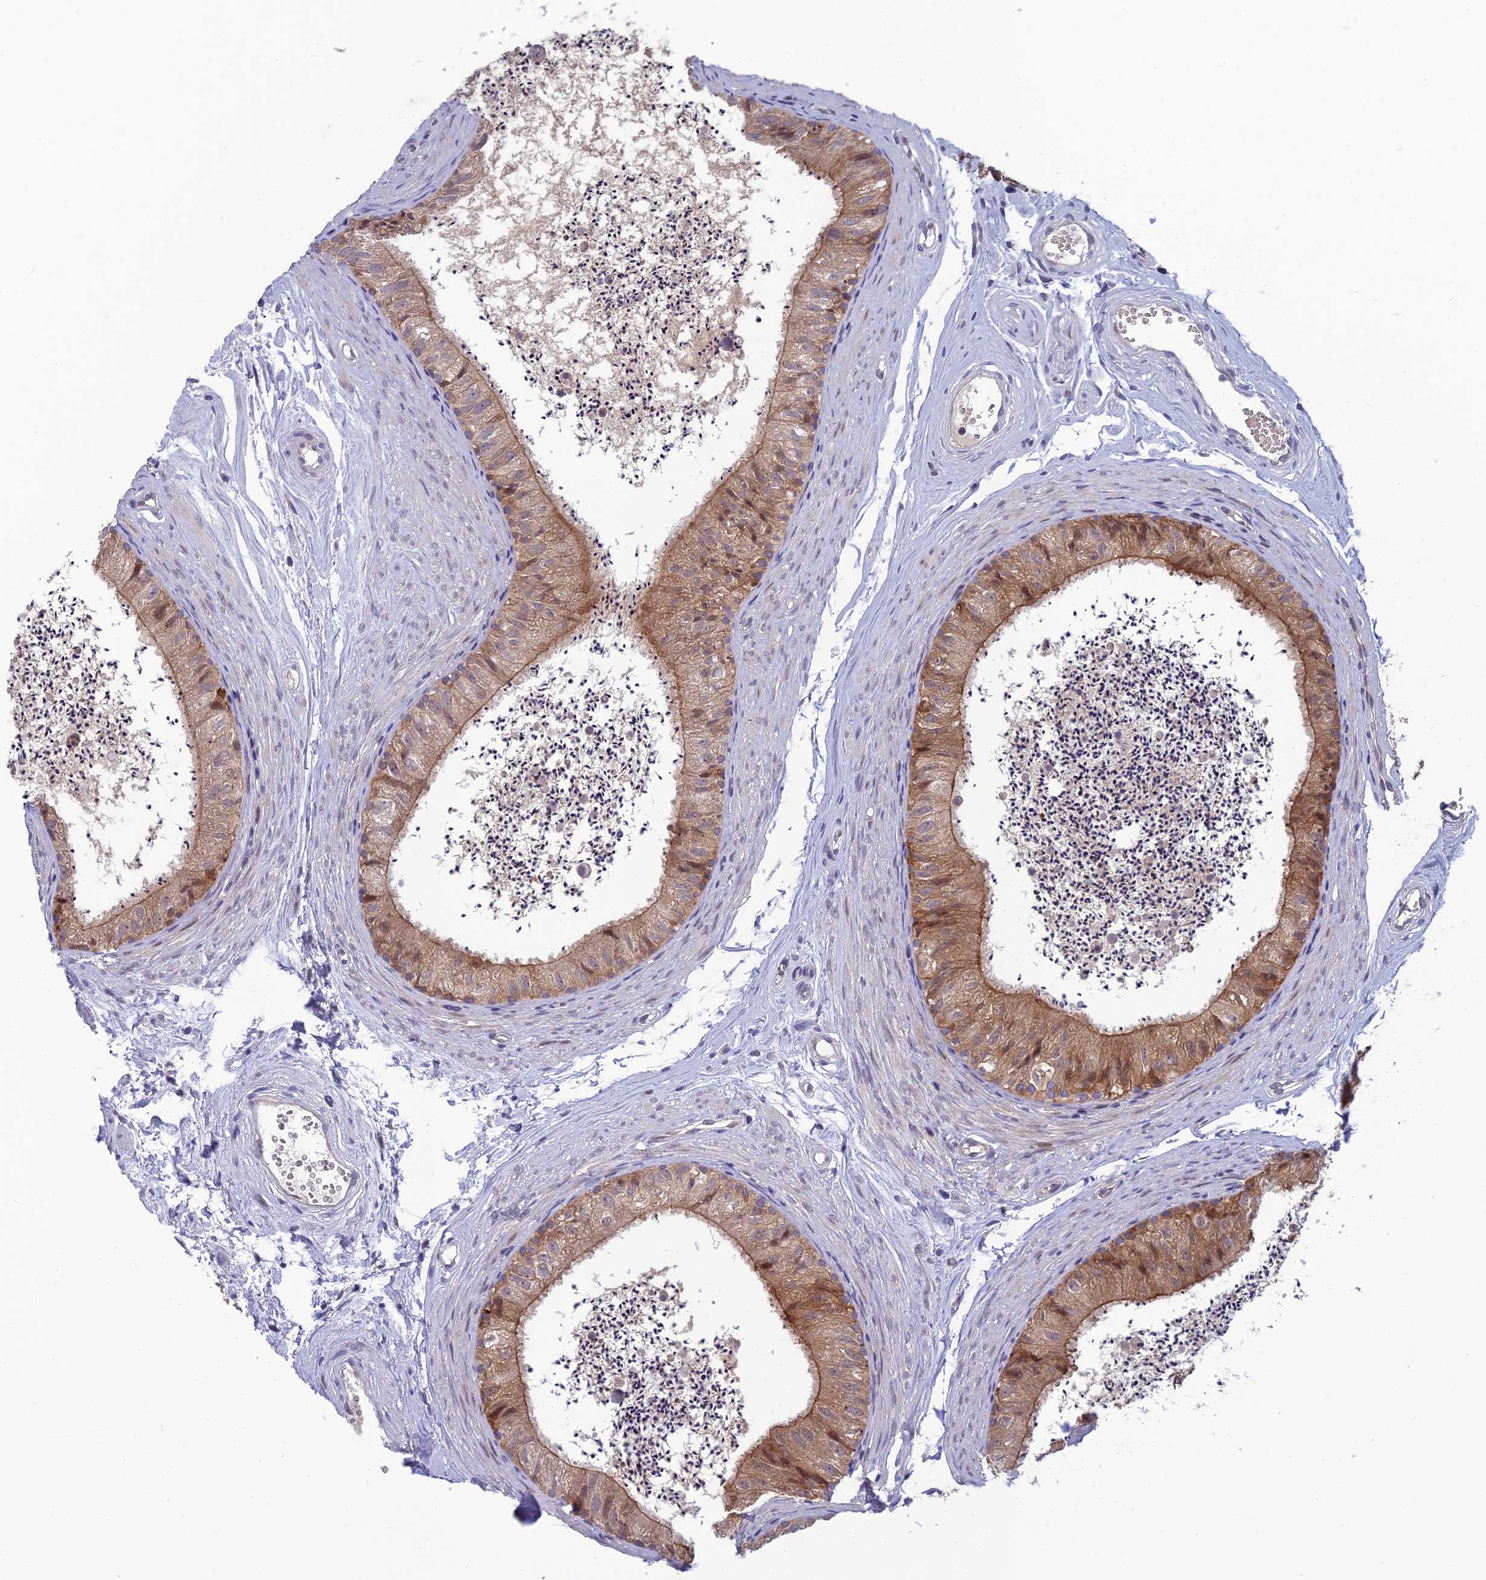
{"staining": {"intensity": "moderate", "quantity": ">75%", "location": "cytoplasmic/membranous"}, "tissue": "epididymis", "cell_type": "Glandular cells", "image_type": "normal", "snomed": [{"axis": "morphology", "description": "Normal tissue, NOS"}, {"axis": "topography", "description": "Epididymis"}], "caption": "Epididymis stained with immunohistochemistry reveals moderate cytoplasmic/membranous expression in about >75% of glandular cells.", "gene": "GIPC1", "patient": {"sex": "male", "age": 56}}